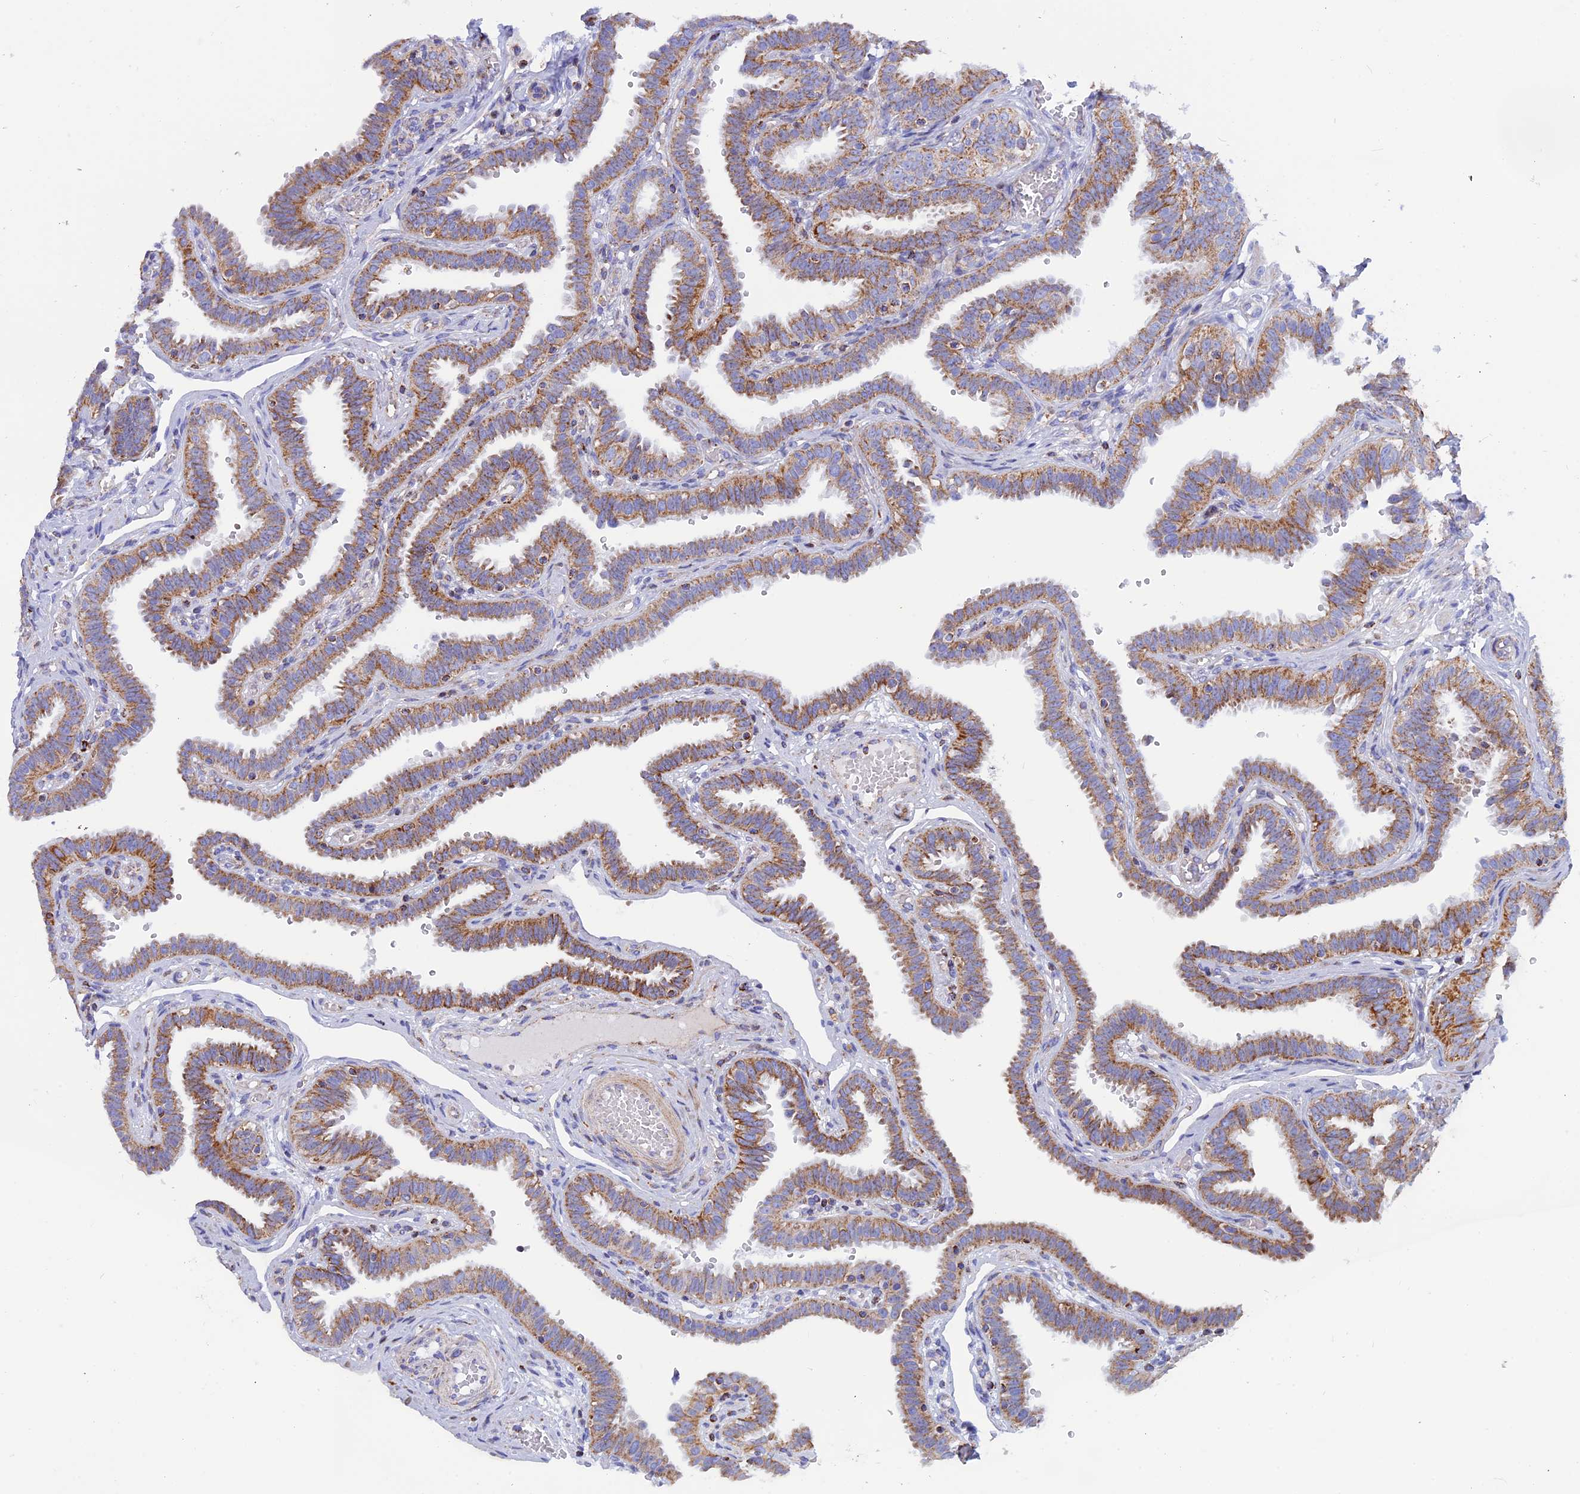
{"staining": {"intensity": "moderate", "quantity": ">75%", "location": "cytoplasmic/membranous"}, "tissue": "fallopian tube", "cell_type": "Glandular cells", "image_type": "normal", "snomed": [{"axis": "morphology", "description": "Normal tissue, NOS"}, {"axis": "topography", "description": "Fallopian tube"}], "caption": "This photomicrograph exhibits immunohistochemistry staining of unremarkable human fallopian tube, with medium moderate cytoplasmic/membranous staining in about >75% of glandular cells.", "gene": "GCDH", "patient": {"sex": "female", "age": 37}}